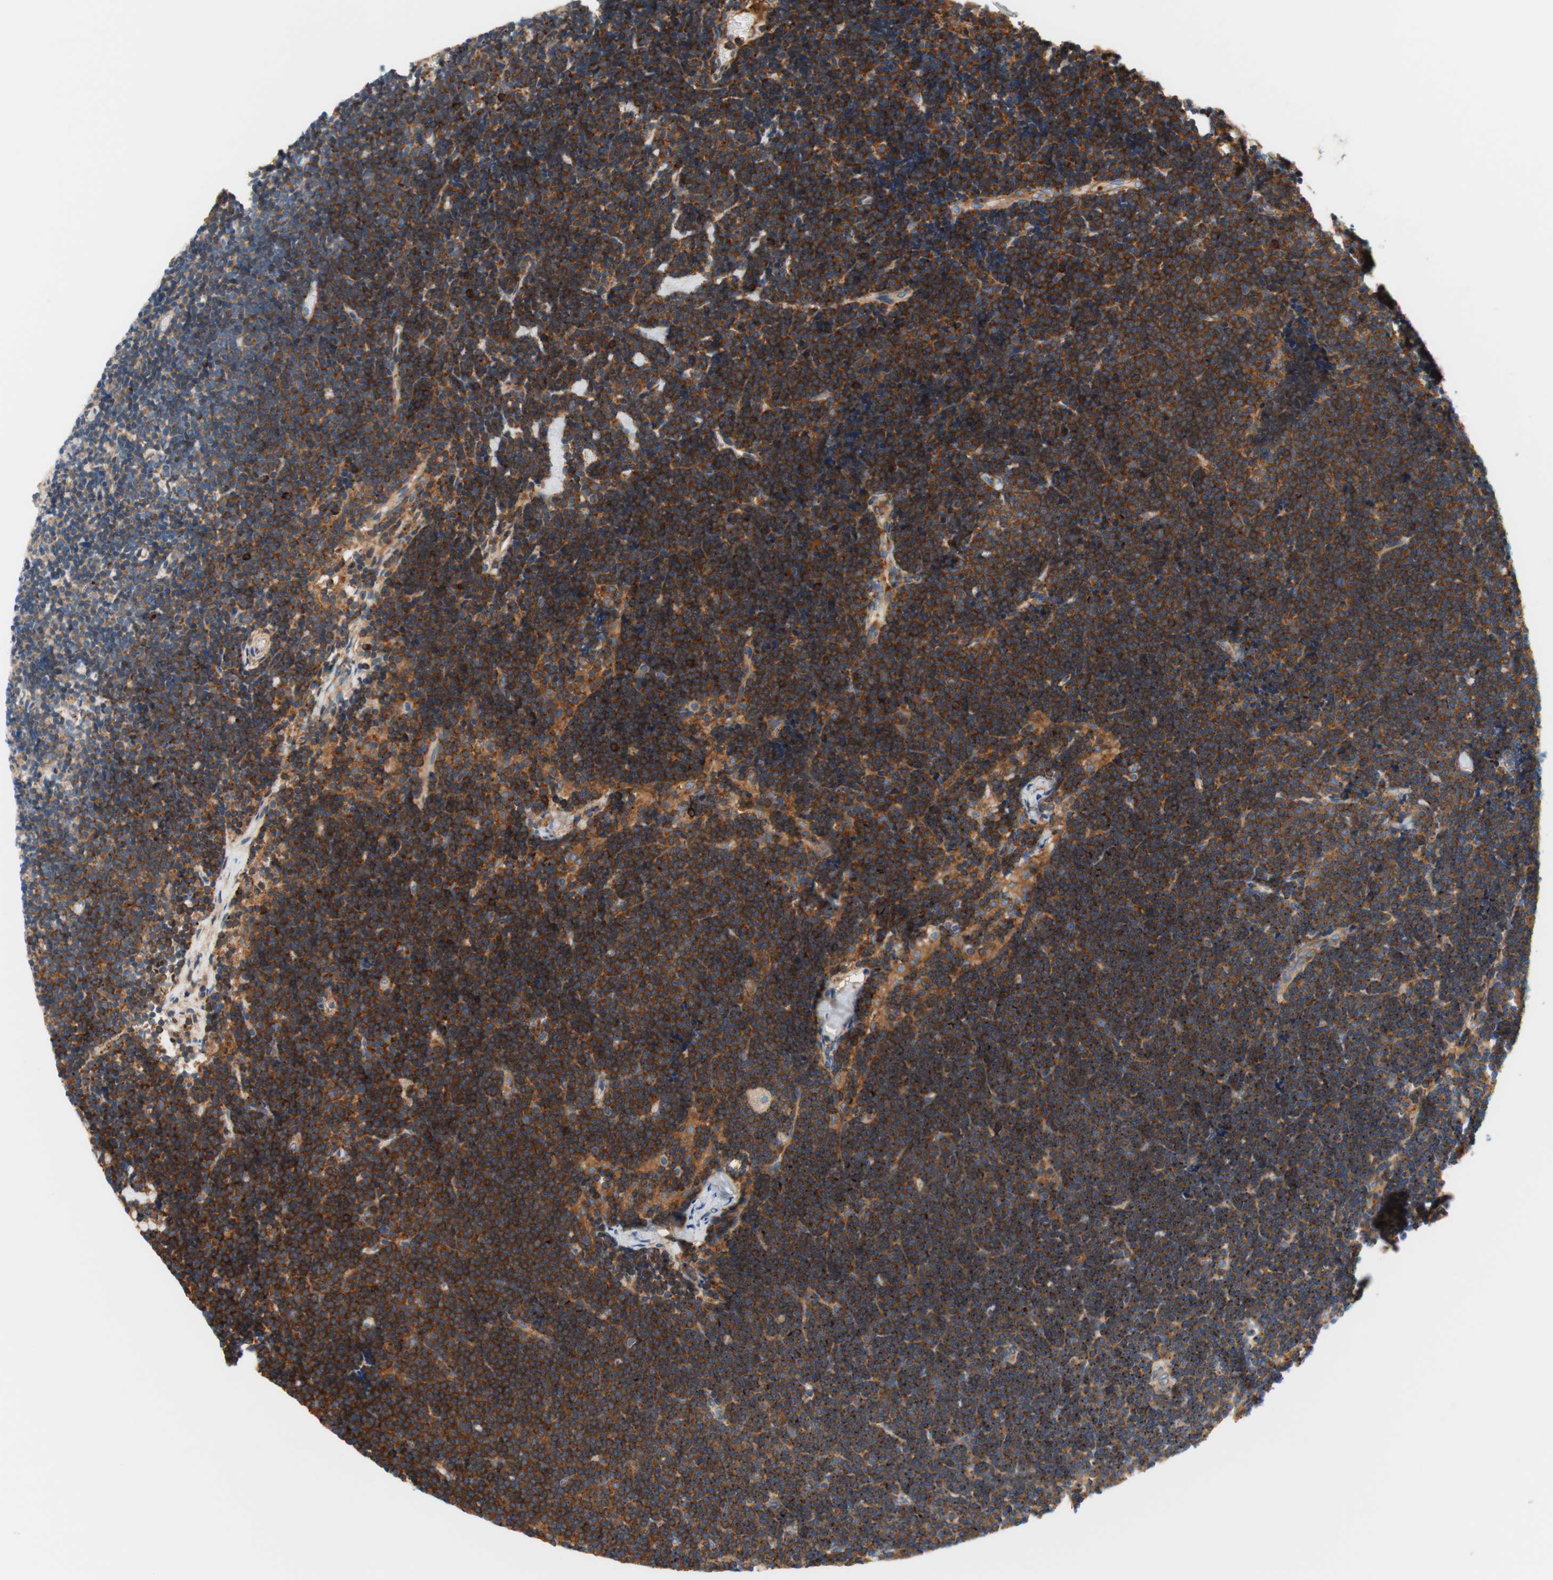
{"staining": {"intensity": "moderate", "quantity": ">75%", "location": "cytoplasmic/membranous"}, "tissue": "lymph node", "cell_type": "Germinal center cells", "image_type": "normal", "snomed": [{"axis": "morphology", "description": "Normal tissue, NOS"}, {"axis": "topography", "description": "Lymph node"}], "caption": "High-magnification brightfield microscopy of benign lymph node stained with DAB (3,3'-diaminobenzidine) (brown) and counterstained with hematoxylin (blue). germinal center cells exhibit moderate cytoplasmic/membranous positivity is seen in about>75% of cells. (DAB = brown stain, brightfield microscopy at high magnification).", "gene": "VPS26A", "patient": {"sex": "male", "age": 63}}